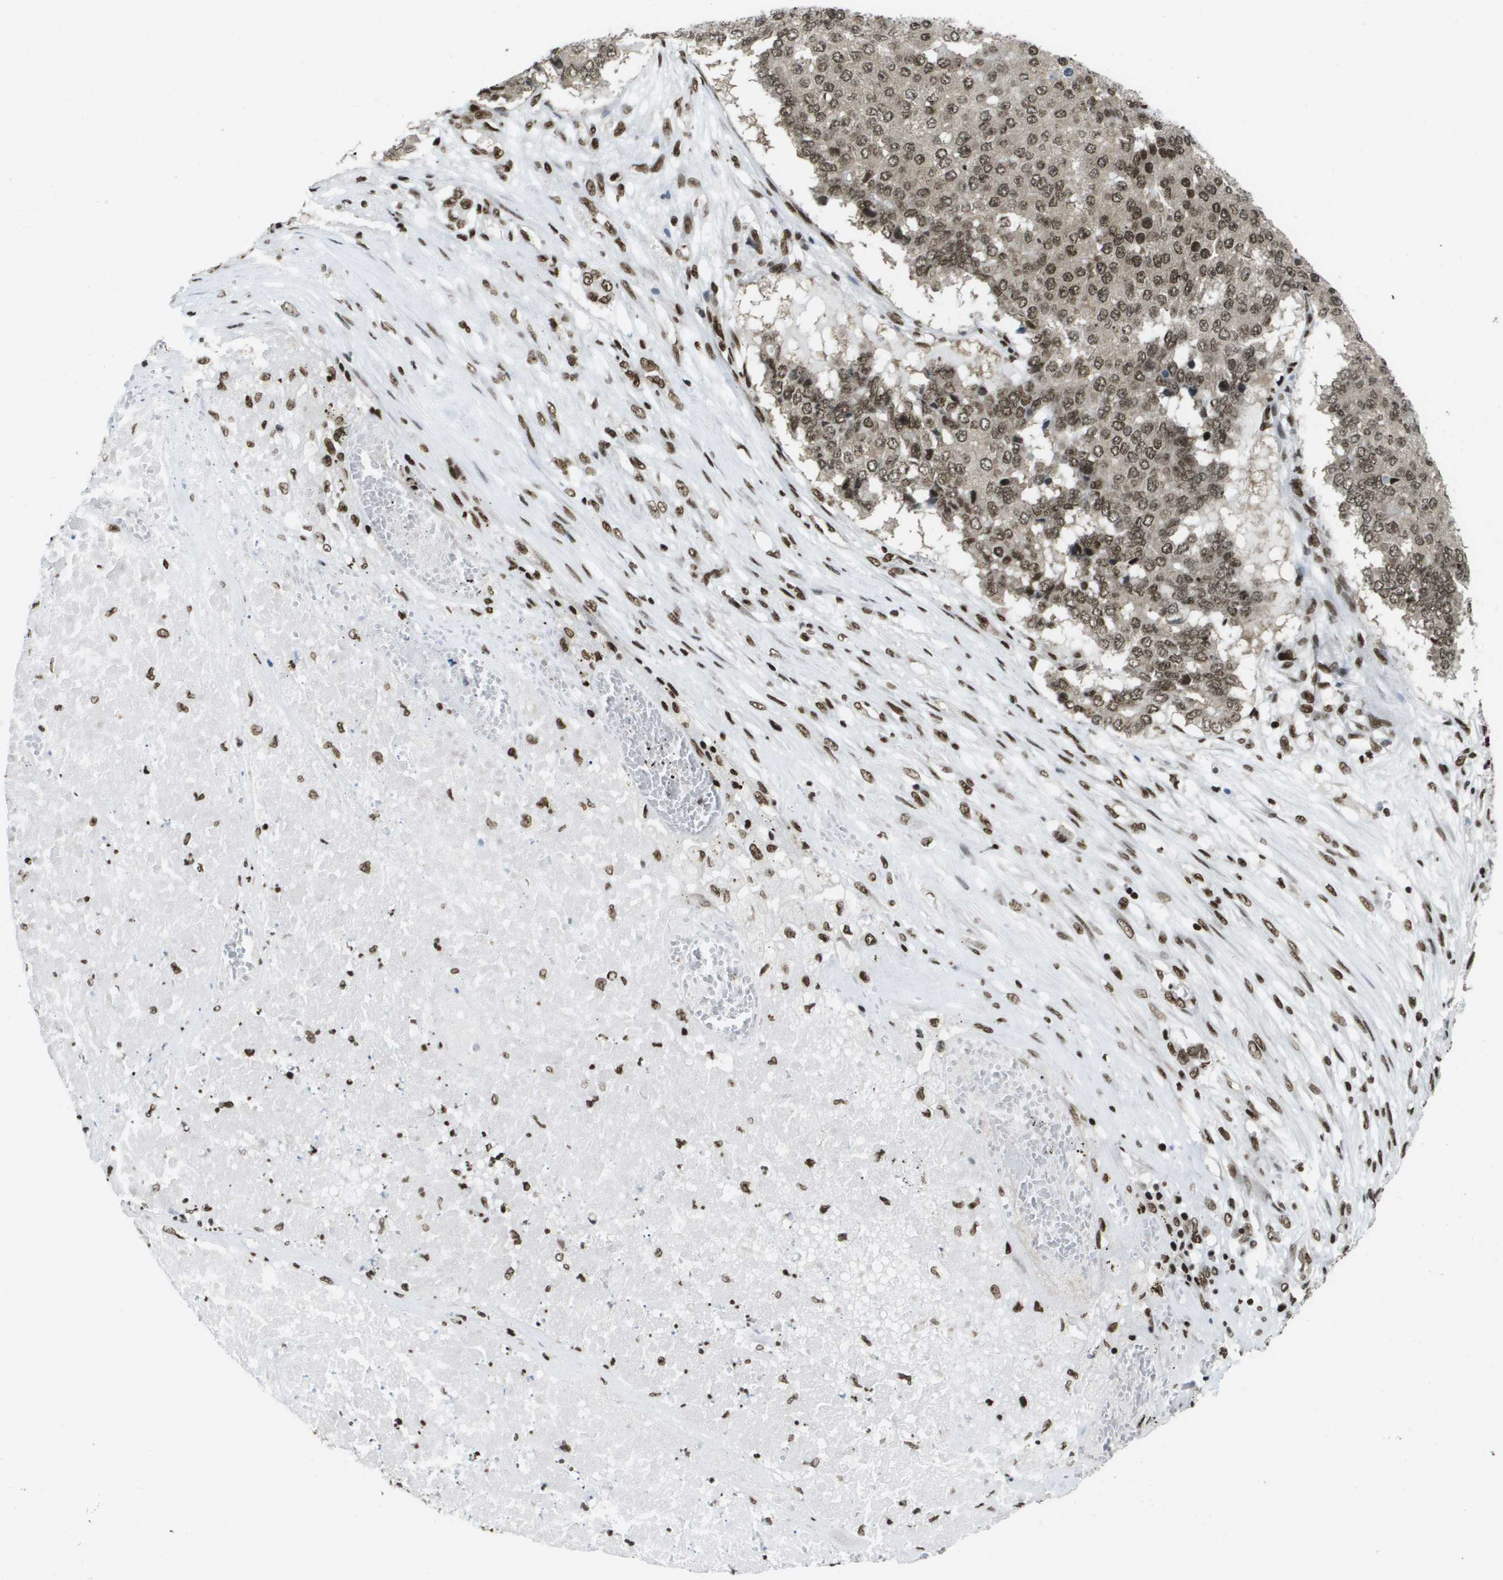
{"staining": {"intensity": "moderate", "quantity": ">75%", "location": "cytoplasmic/membranous,nuclear"}, "tissue": "pancreatic cancer", "cell_type": "Tumor cells", "image_type": "cancer", "snomed": [{"axis": "morphology", "description": "Adenocarcinoma, NOS"}, {"axis": "topography", "description": "Pancreas"}], "caption": "High-magnification brightfield microscopy of pancreatic adenocarcinoma stained with DAB (3,3'-diaminobenzidine) (brown) and counterstained with hematoxylin (blue). tumor cells exhibit moderate cytoplasmic/membranous and nuclear positivity is identified in about>75% of cells. (DAB (3,3'-diaminobenzidine) IHC, brown staining for protein, blue staining for nuclei).", "gene": "GLYR1", "patient": {"sex": "male", "age": 50}}